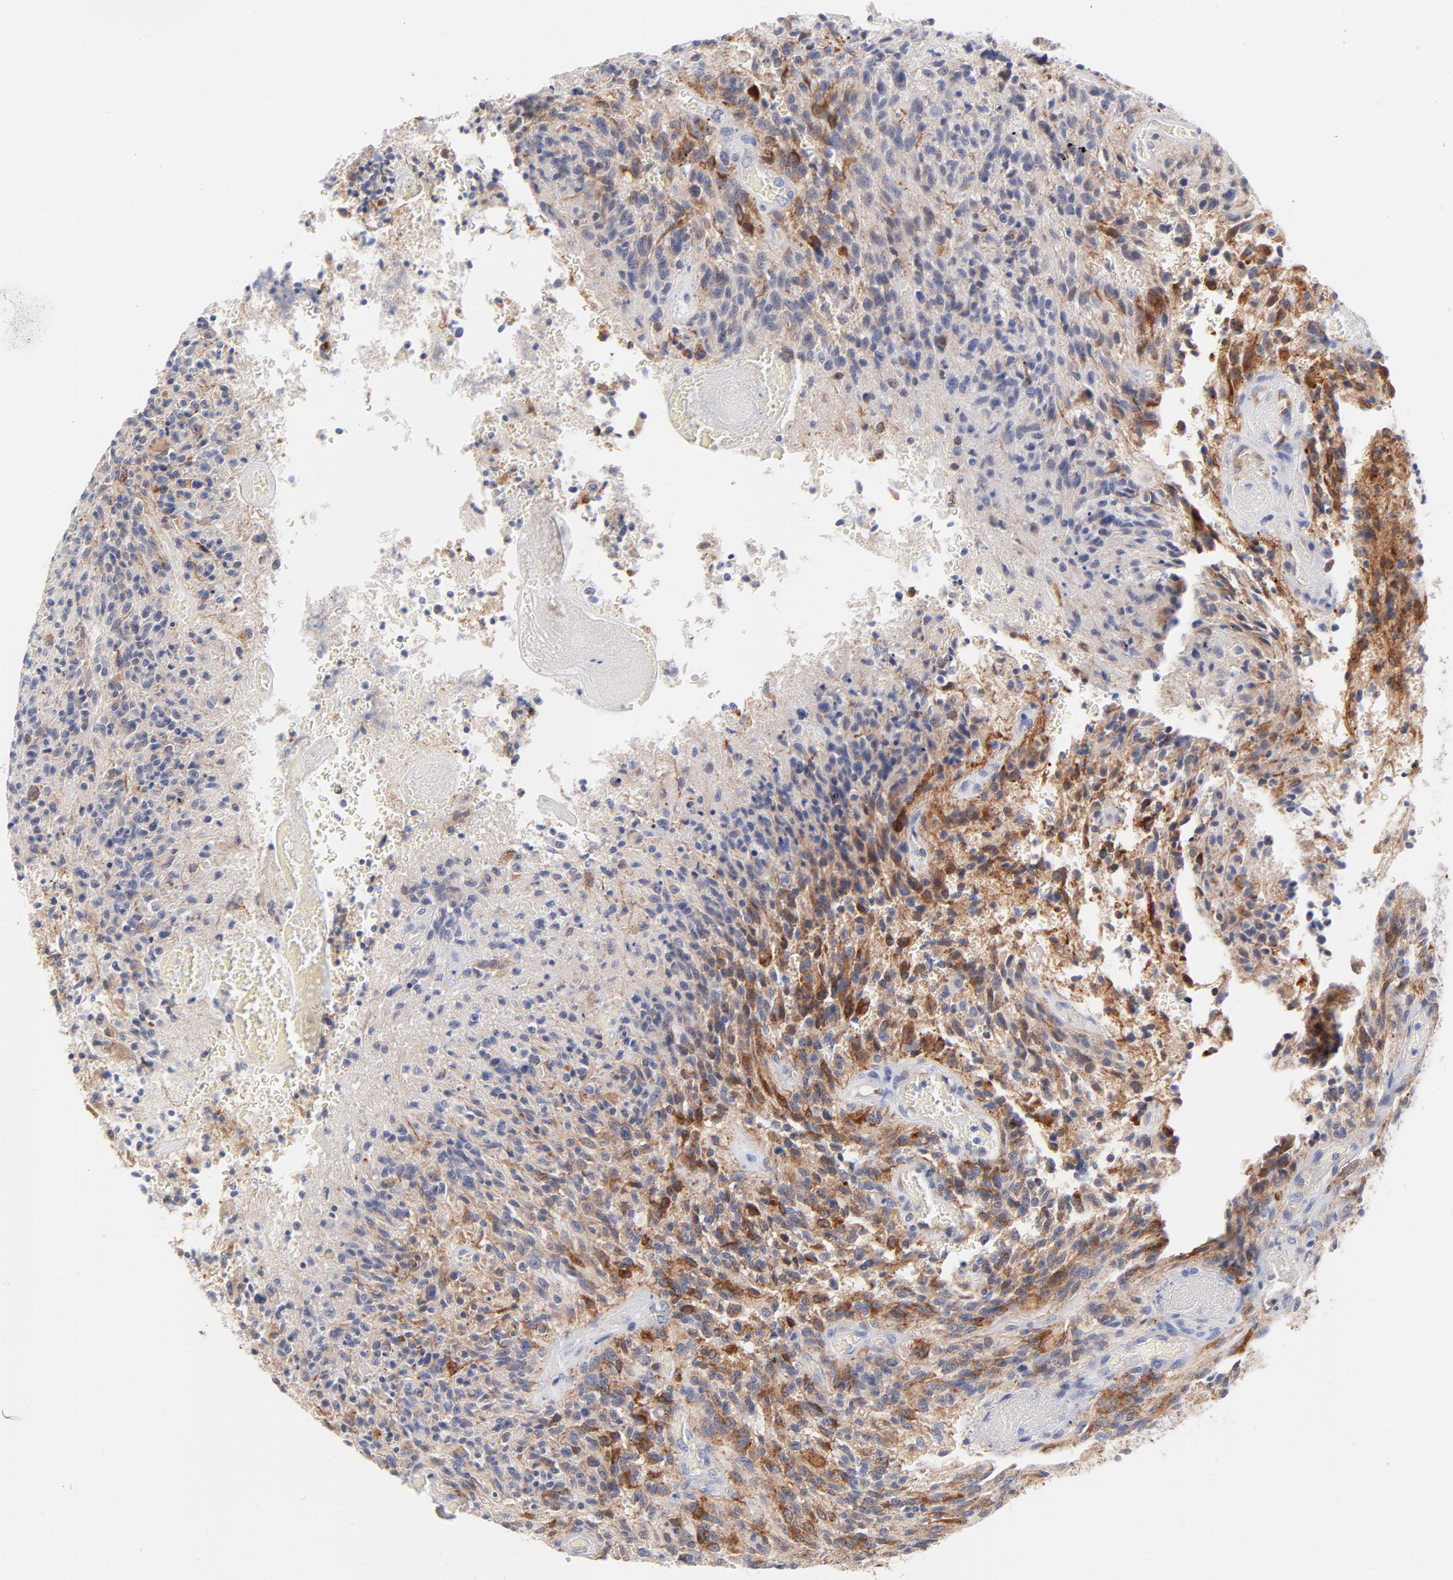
{"staining": {"intensity": "strong", "quantity": "25%-75%", "location": "cytoplasmic/membranous"}, "tissue": "glioma", "cell_type": "Tumor cells", "image_type": "cancer", "snomed": [{"axis": "morphology", "description": "Normal tissue, NOS"}, {"axis": "morphology", "description": "Glioma, malignant, High grade"}, {"axis": "topography", "description": "Cerebral cortex"}], "caption": "Human glioma stained for a protein (brown) displays strong cytoplasmic/membranous positive staining in approximately 25%-75% of tumor cells.", "gene": "MID1", "patient": {"sex": "male", "age": 56}}